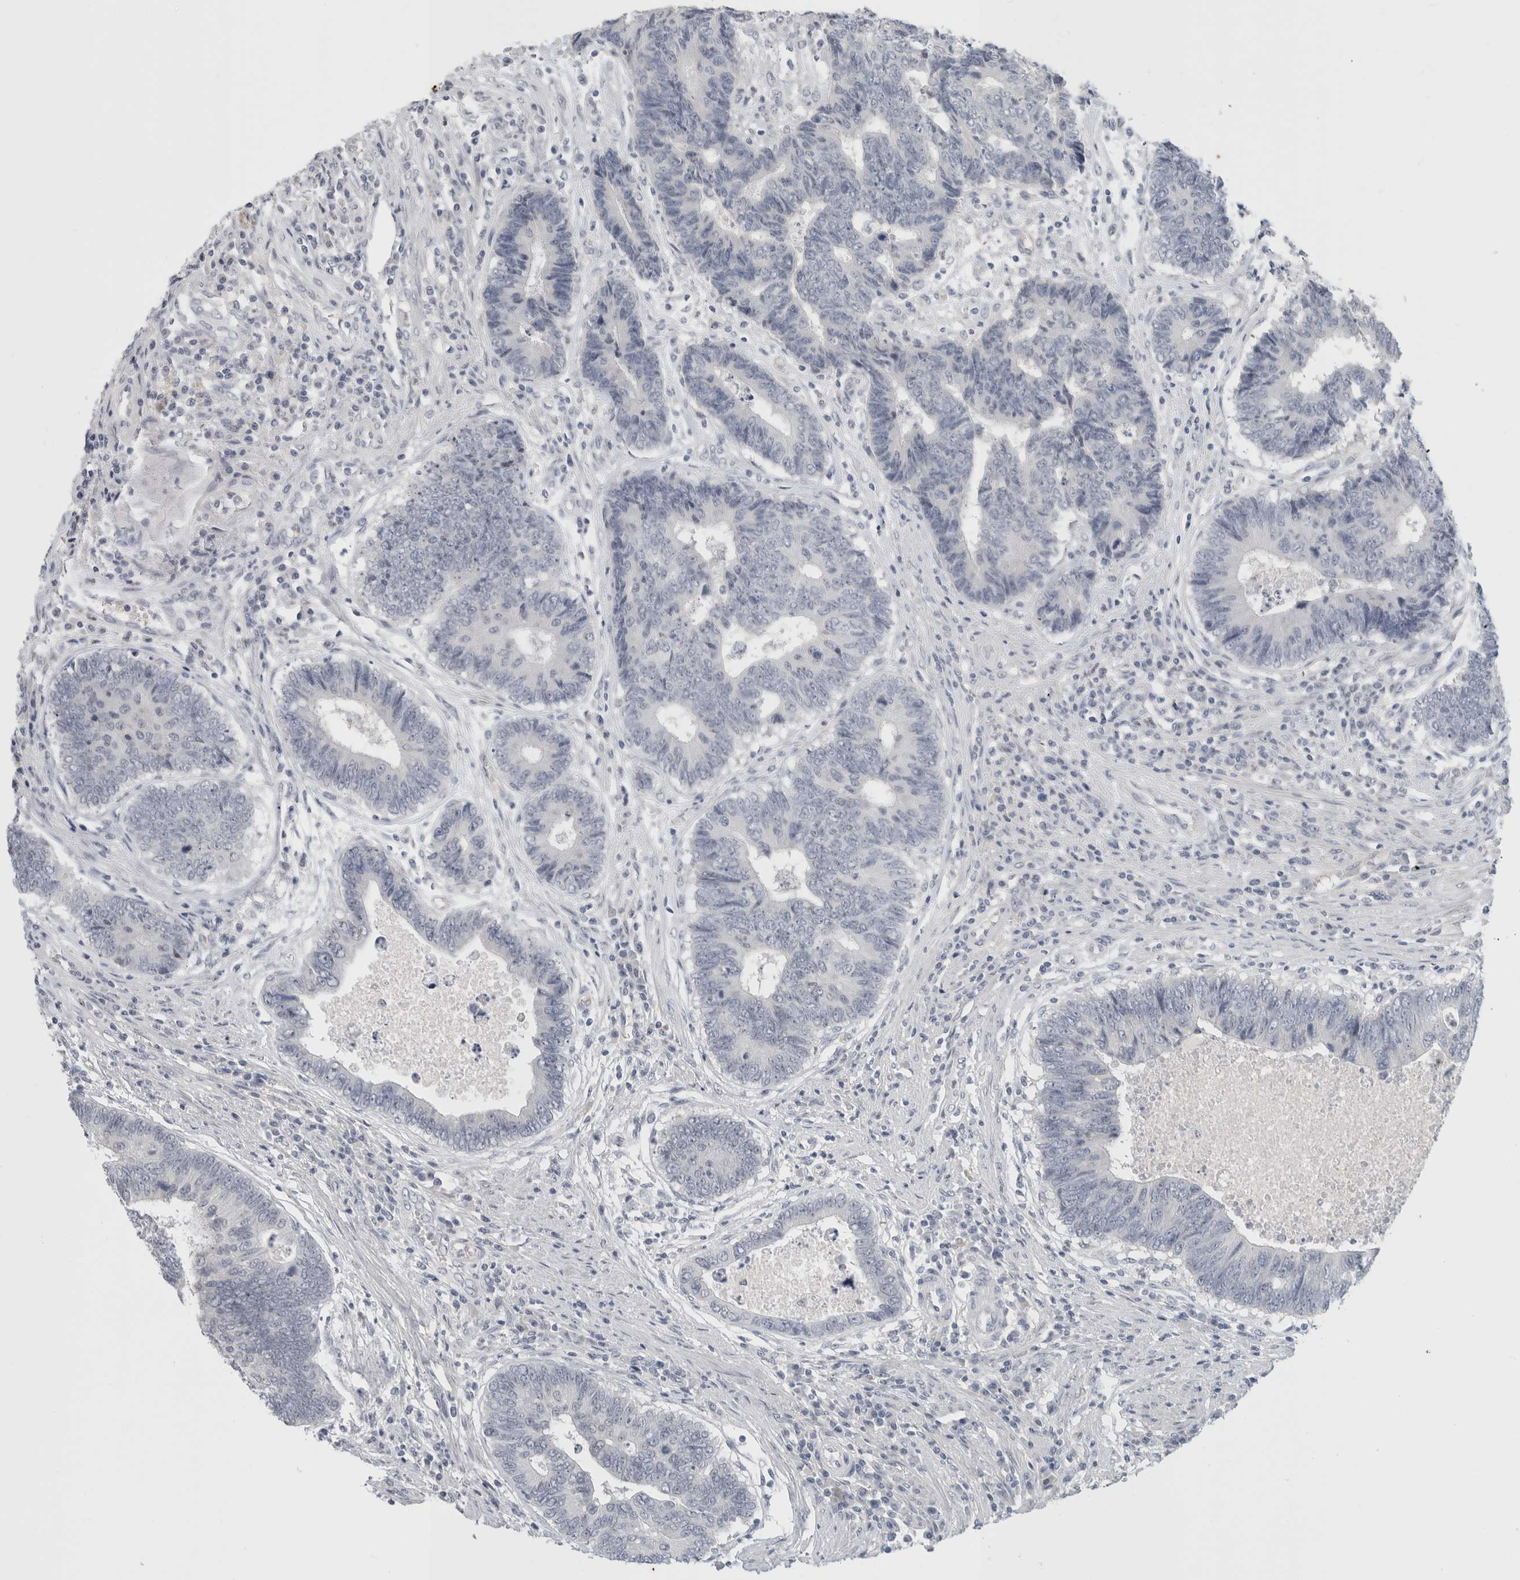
{"staining": {"intensity": "negative", "quantity": "none", "location": "none"}, "tissue": "colorectal cancer", "cell_type": "Tumor cells", "image_type": "cancer", "snomed": [{"axis": "morphology", "description": "Adenocarcinoma, NOS"}, {"axis": "topography", "description": "Rectum"}], "caption": "Micrograph shows no significant protein expression in tumor cells of colorectal cancer.", "gene": "FMR1NB", "patient": {"sex": "male", "age": 84}}